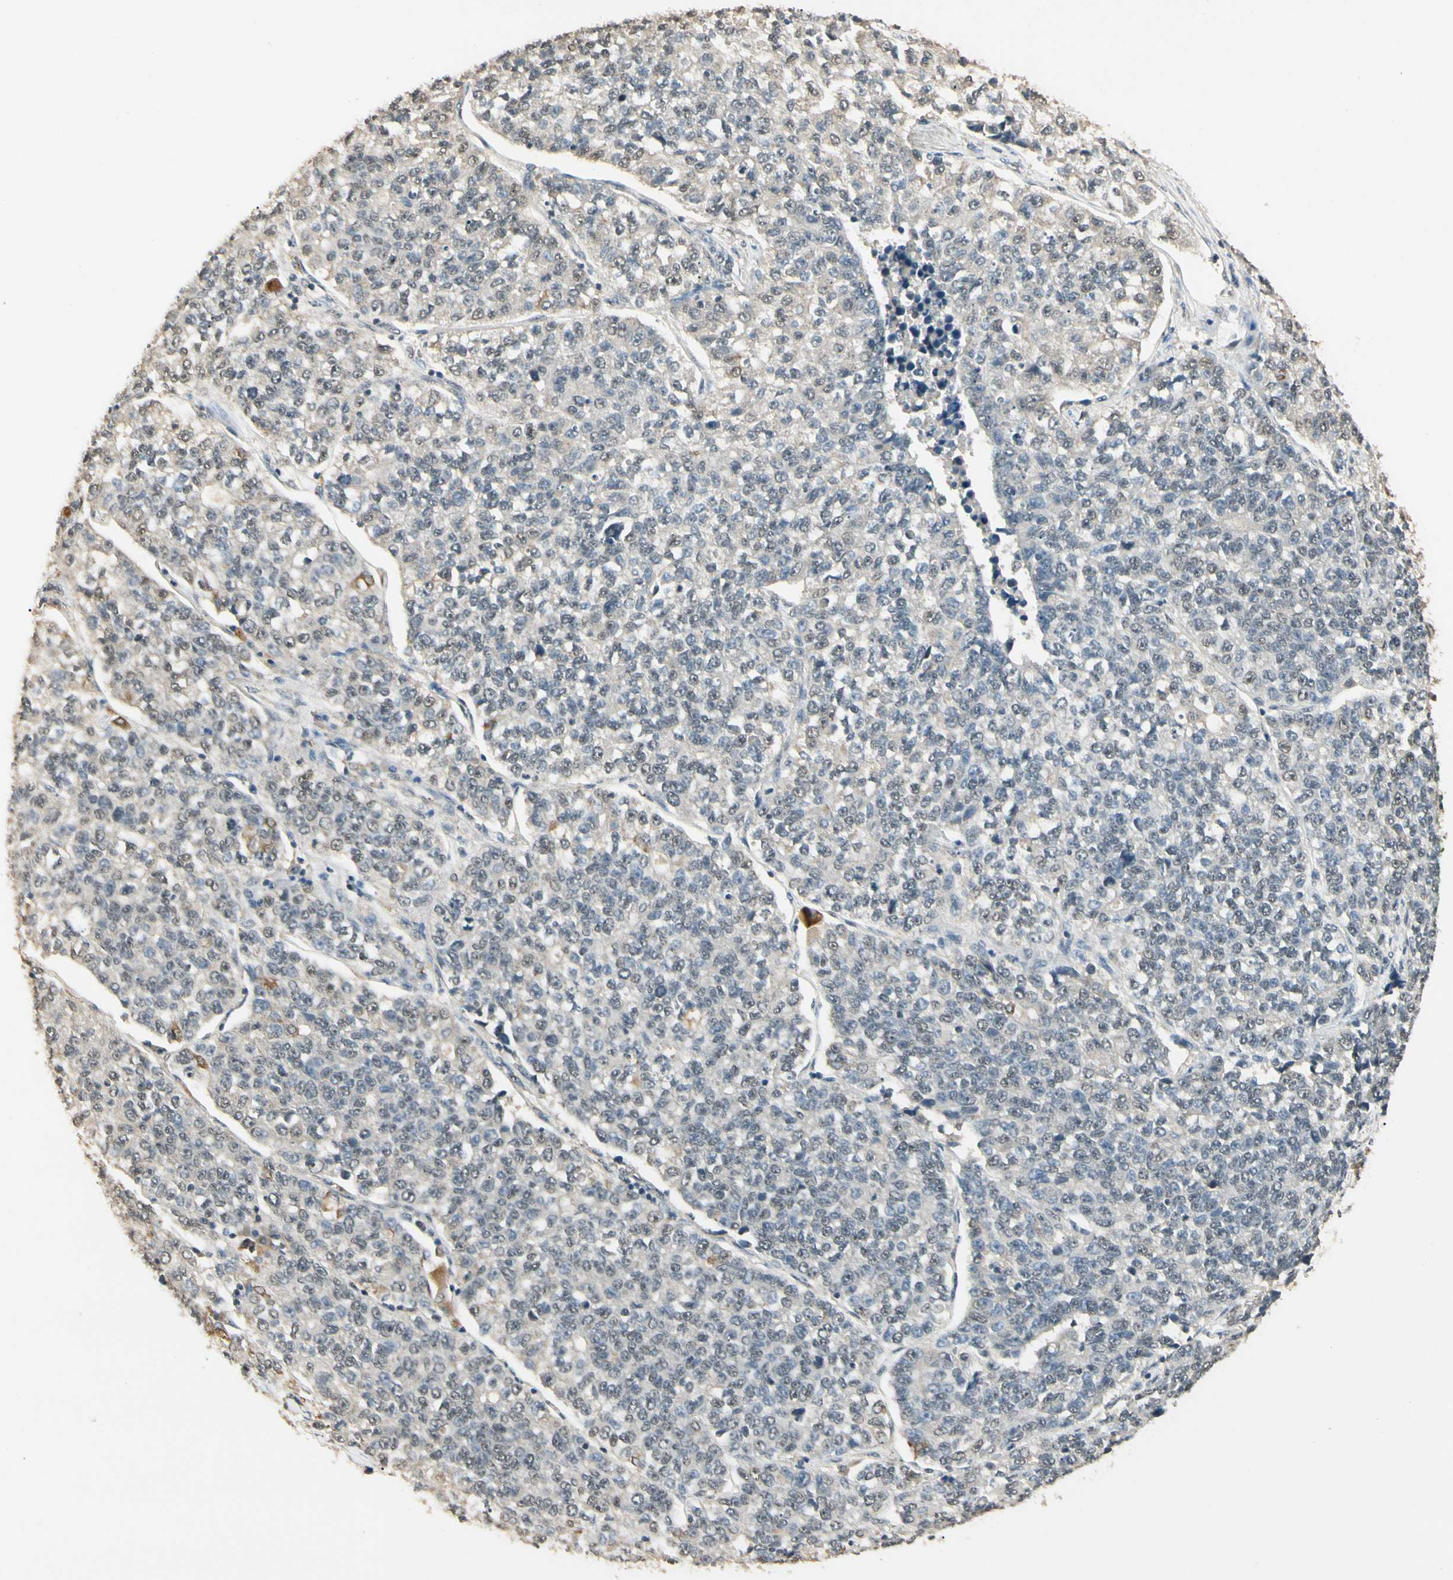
{"staining": {"intensity": "weak", "quantity": "<25%", "location": "nuclear"}, "tissue": "lung cancer", "cell_type": "Tumor cells", "image_type": "cancer", "snomed": [{"axis": "morphology", "description": "Adenocarcinoma, NOS"}, {"axis": "topography", "description": "Lung"}], "caption": "Immunohistochemistry of human adenocarcinoma (lung) reveals no staining in tumor cells. (Stains: DAB immunohistochemistry with hematoxylin counter stain, Microscopy: brightfield microscopy at high magnification).", "gene": "SGCA", "patient": {"sex": "male", "age": 49}}